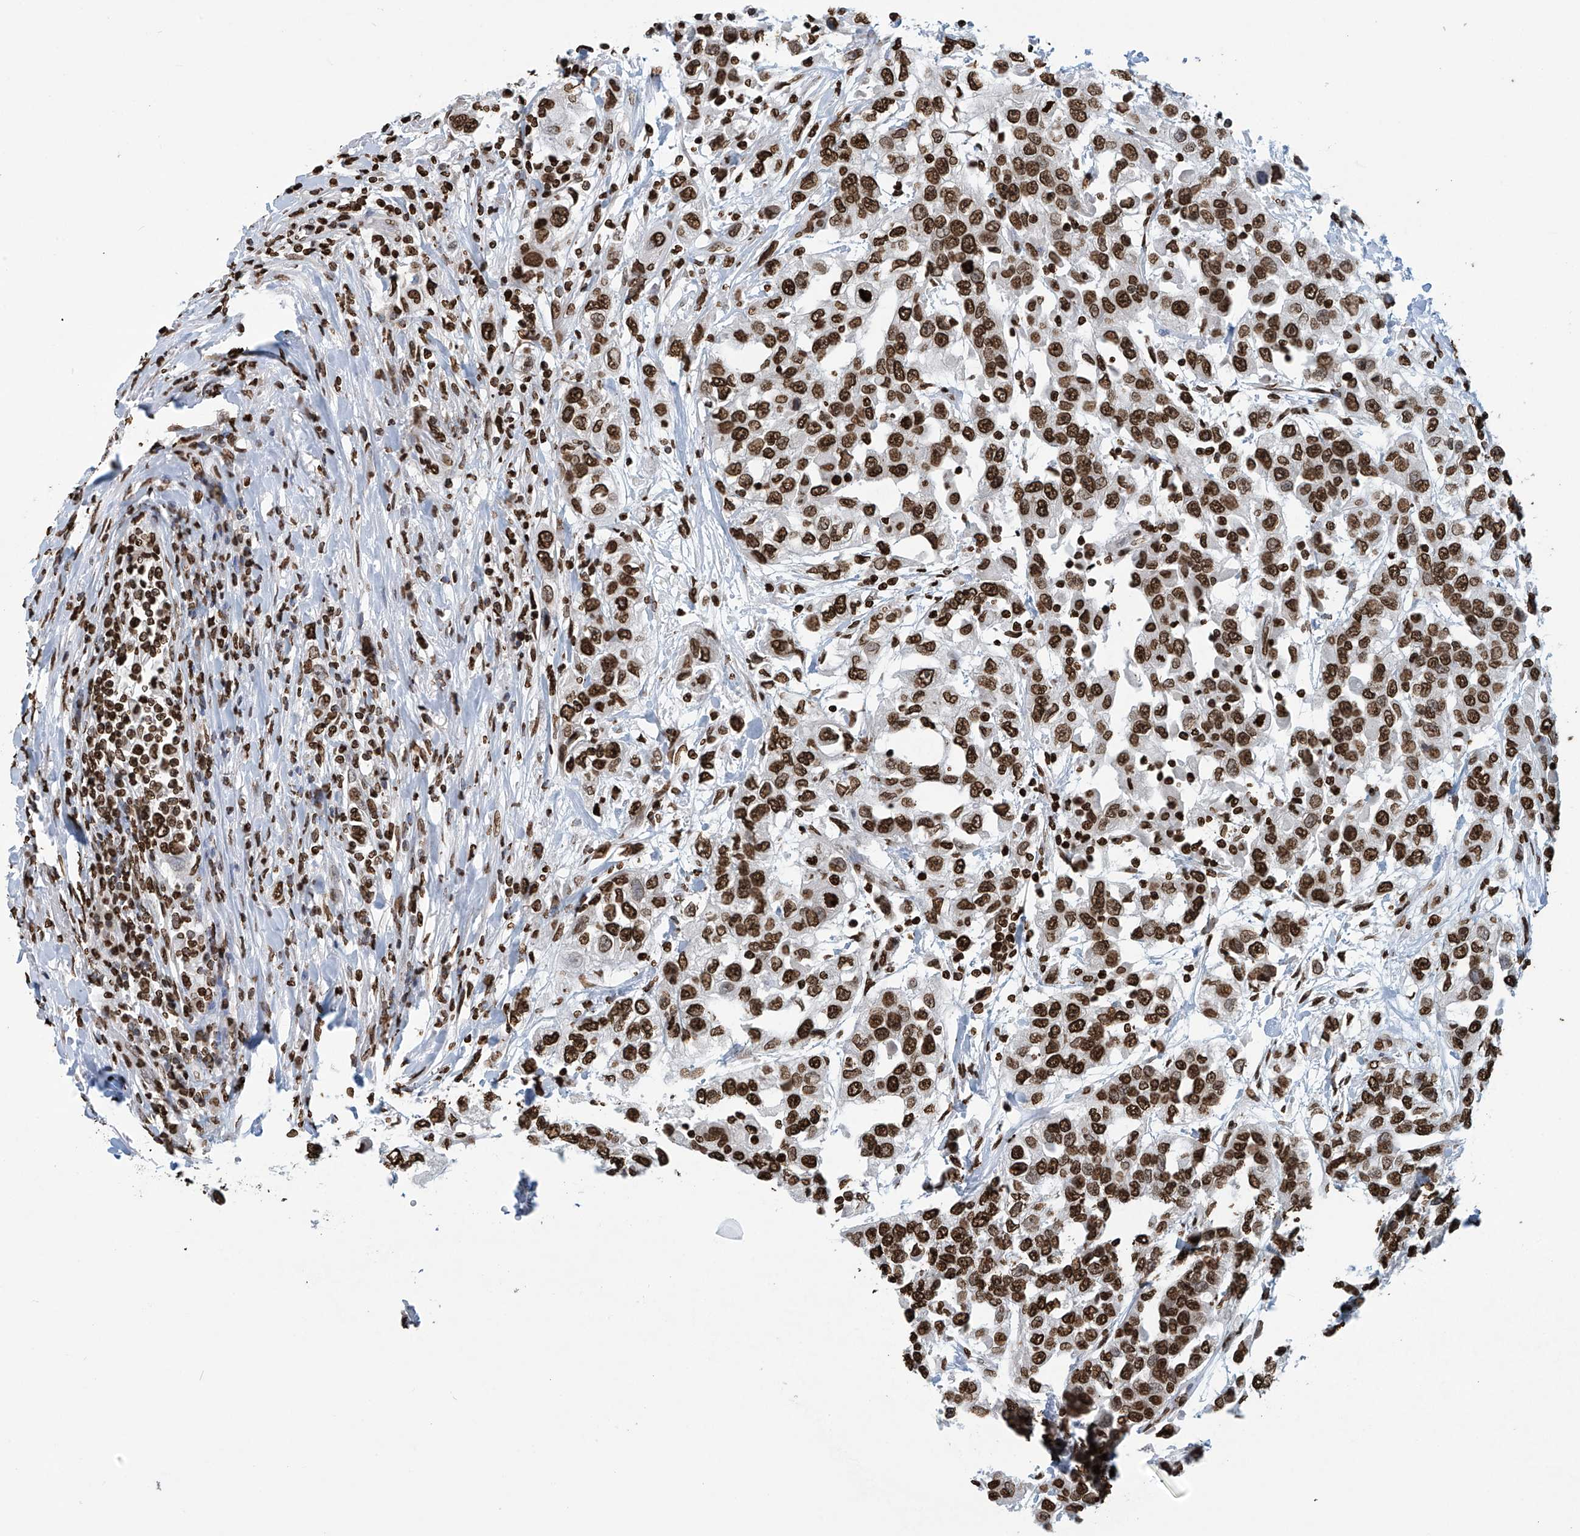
{"staining": {"intensity": "strong", "quantity": ">75%", "location": "nuclear"}, "tissue": "urothelial cancer", "cell_type": "Tumor cells", "image_type": "cancer", "snomed": [{"axis": "morphology", "description": "Urothelial carcinoma, High grade"}, {"axis": "topography", "description": "Urinary bladder"}], "caption": "Brown immunohistochemical staining in urothelial cancer shows strong nuclear expression in approximately >75% of tumor cells. The staining is performed using DAB brown chromogen to label protein expression. The nuclei are counter-stained blue using hematoxylin.", "gene": "DPPA2", "patient": {"sex": "female", "age": 80}}